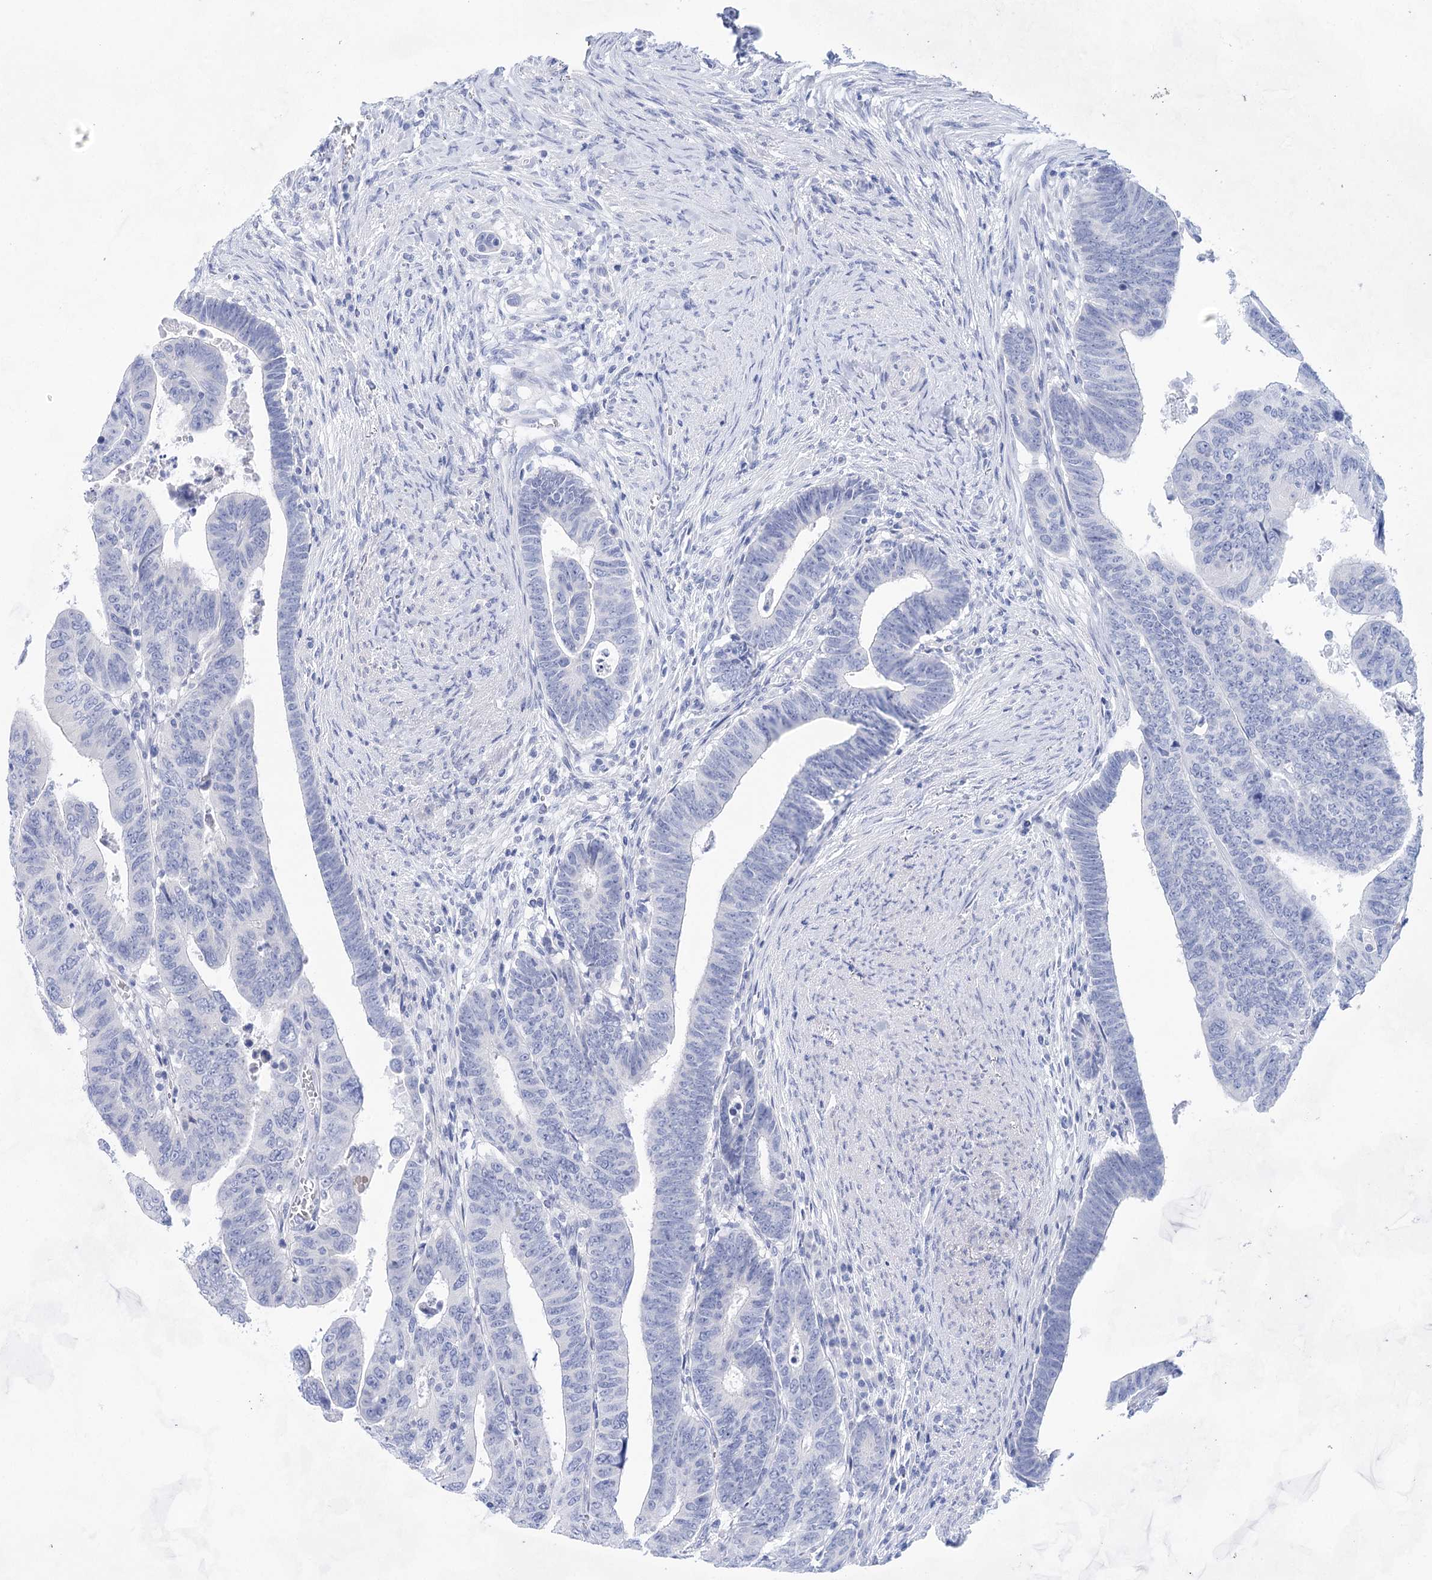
{"staining": {"intensity": "negative", "quantity": "none", "location": "none"}, "tissue": "colorectal cancer", "cell_type": "Tumor cells", "image_type": "cancer", "snomed": [{"axis": "morphology", "description": "Normal tissue, NOS"}, {"axis": "morphology", "description": "Adenocarcinoma, NOS"}, {"axis": "topography", "description": "Rectum"}], "caption": "This is a photomicrograph of immunohistochemistry staining of colorectal adenocarcinoma, which shows no staining in tumor cells.", "gene": "LALBA", "patient": {"sex": "female", "age": 65}}